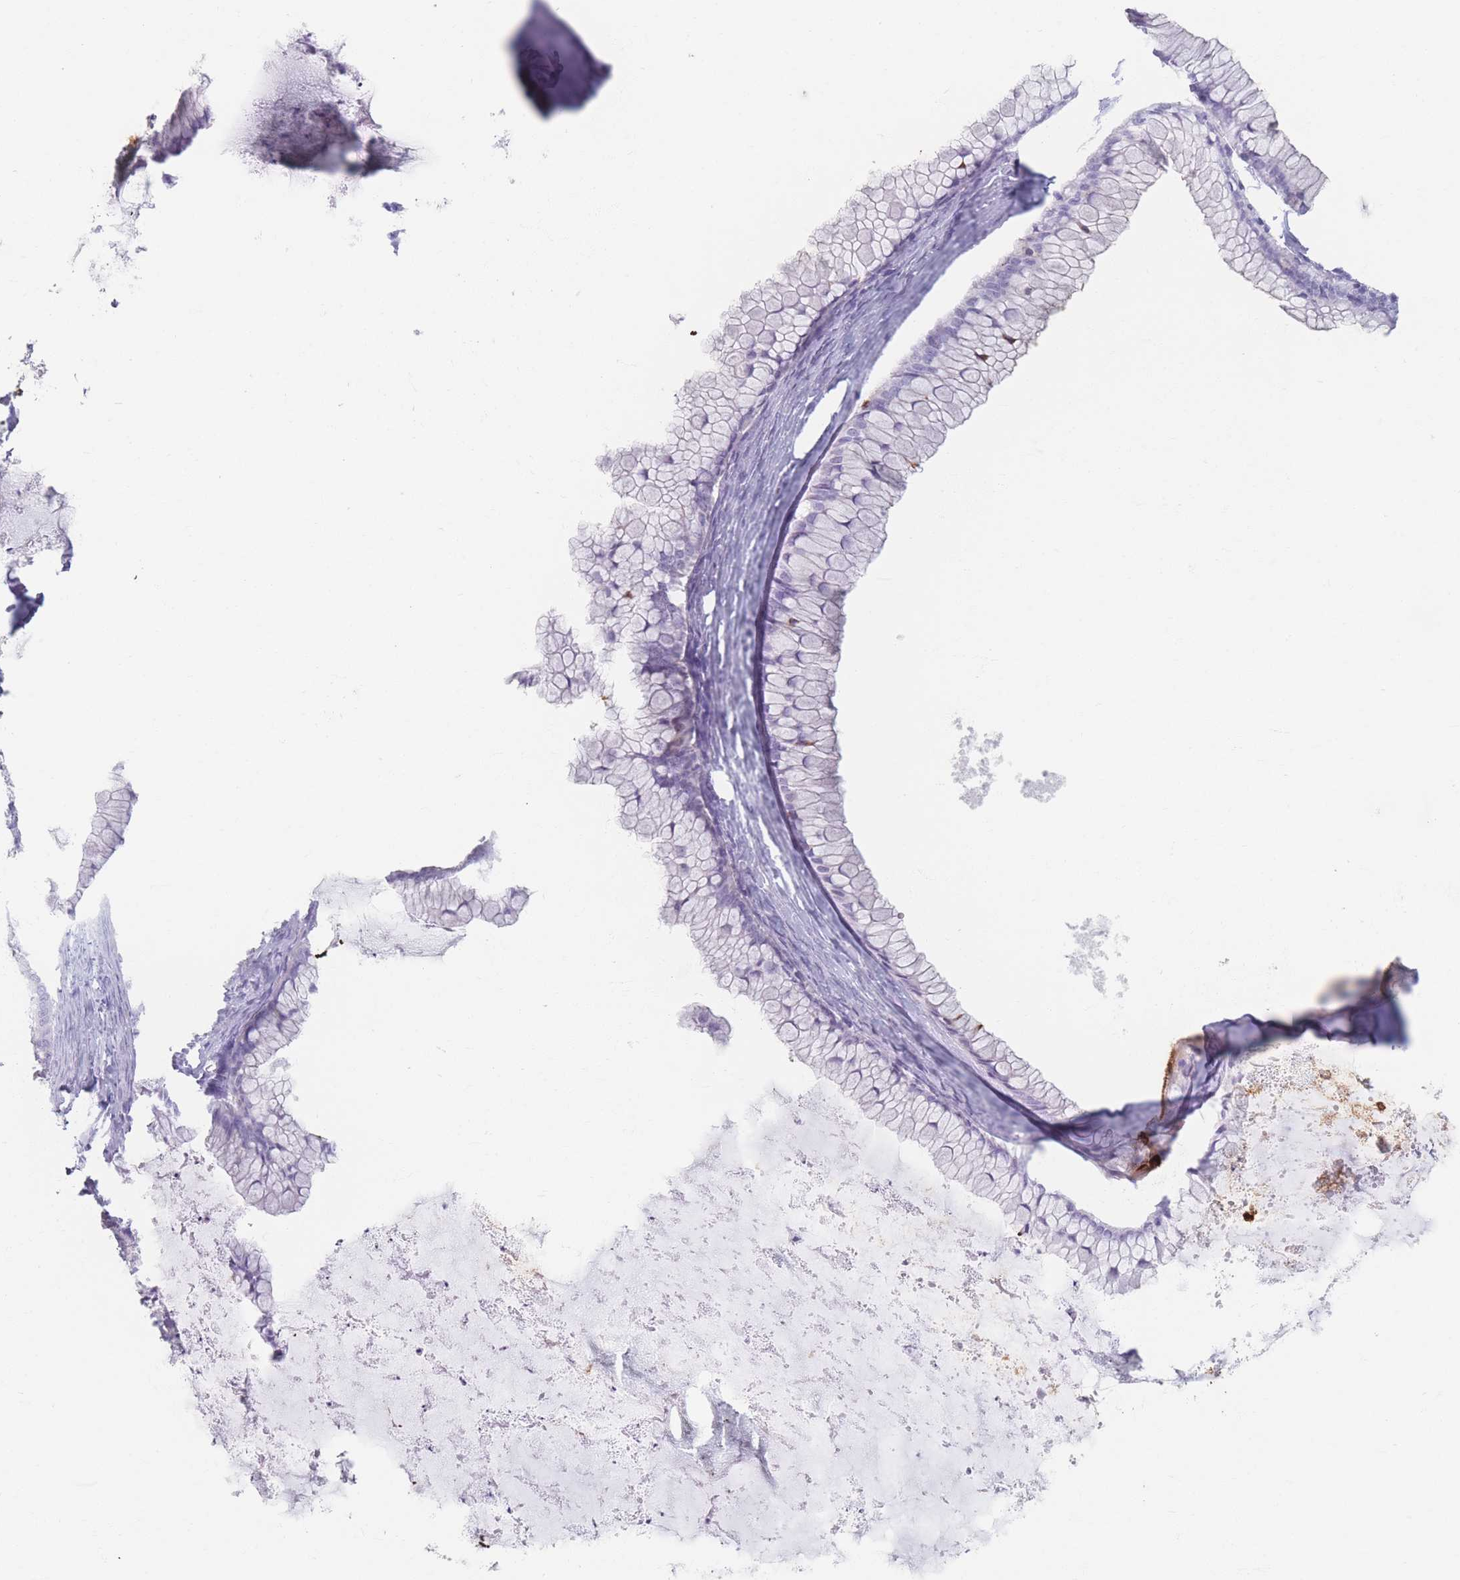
{"staining": {"intensity": "strong", "quantity": "<25%", "location": "cytoplasmic/membranous"}, "tissue": "ovarian cancer", "cell_type": "Tumor cells", "image_type": "cancer", "snomed": [{"axis": "morphology", "description": "Cystadenocarcinoma, mucinous, NOS"}, {"axis": "topography", "description": "Ovary"}], "caption": "Strong cytoplasmic/membranous protein positivity is present in approximately <25% of tumor cells in ovarian cancer (mucinous cystadenocarcinoma).", "gene": "PIGM", "patient": {"sex": "female", "age": 35}}